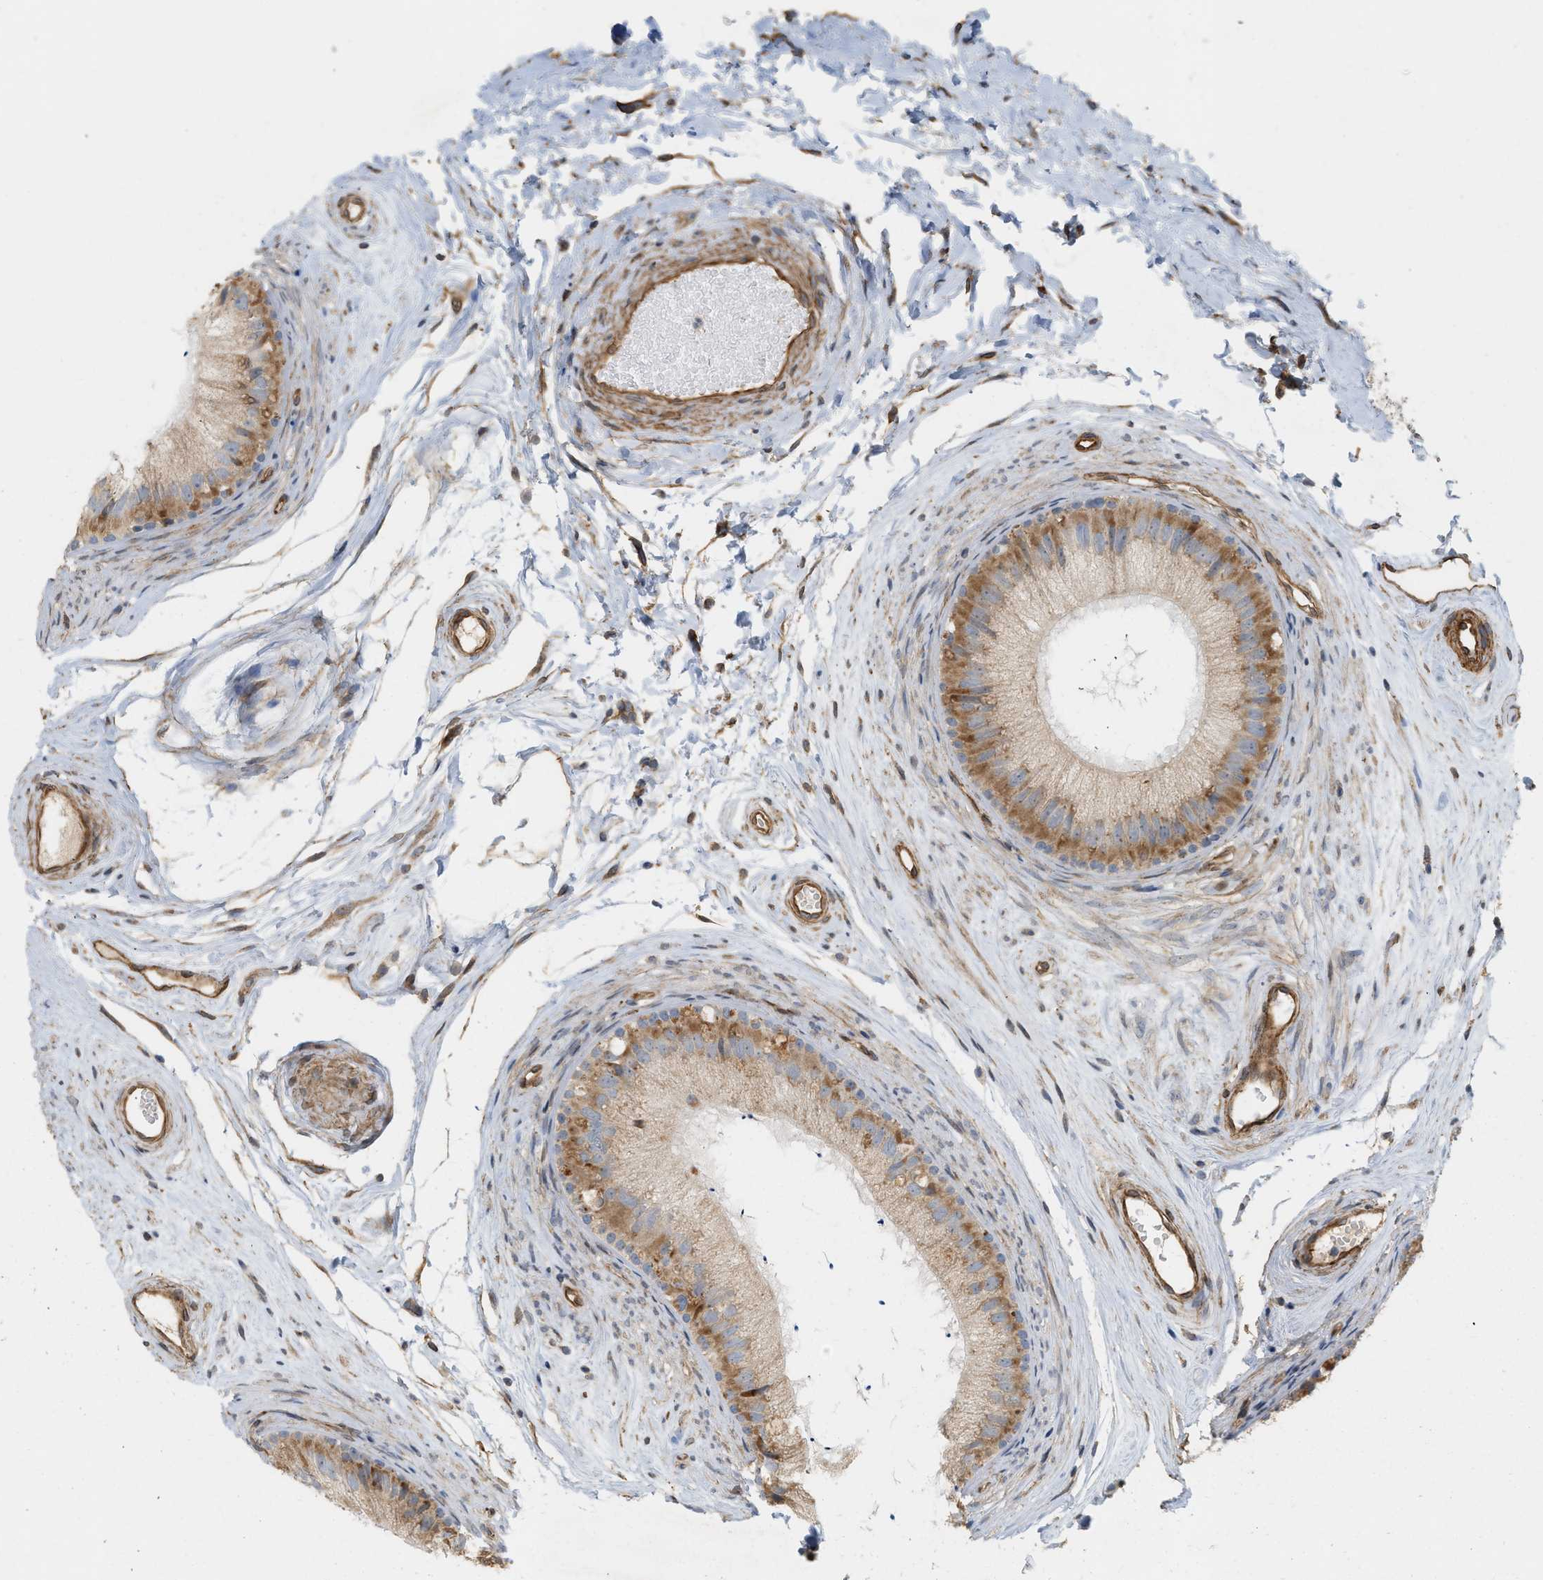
{"staining": {"intensity": "moderate", "quantity": ">75%", "location": "cytoplasmic/membranous"}, "tissue": "epididymis", "cell_type": "Glandular cells", "image_type": "normal", "snomed": [{"axis": "morphology", "description": "Normal tissue, NOS"}, {"axis": "topography", "description": "Epididymis"}], "caption": "Protein expression analysis of normal human epididymis reveals moderate cytoplasmic/membranous expression in about >75% of glandular cells. (DAB (3,3'-diaminobenzidine) = brown stain, brightfield microscopy at high magnification).", "gene": "SVOP", "patient": {"sex": "male", "age": 56}}